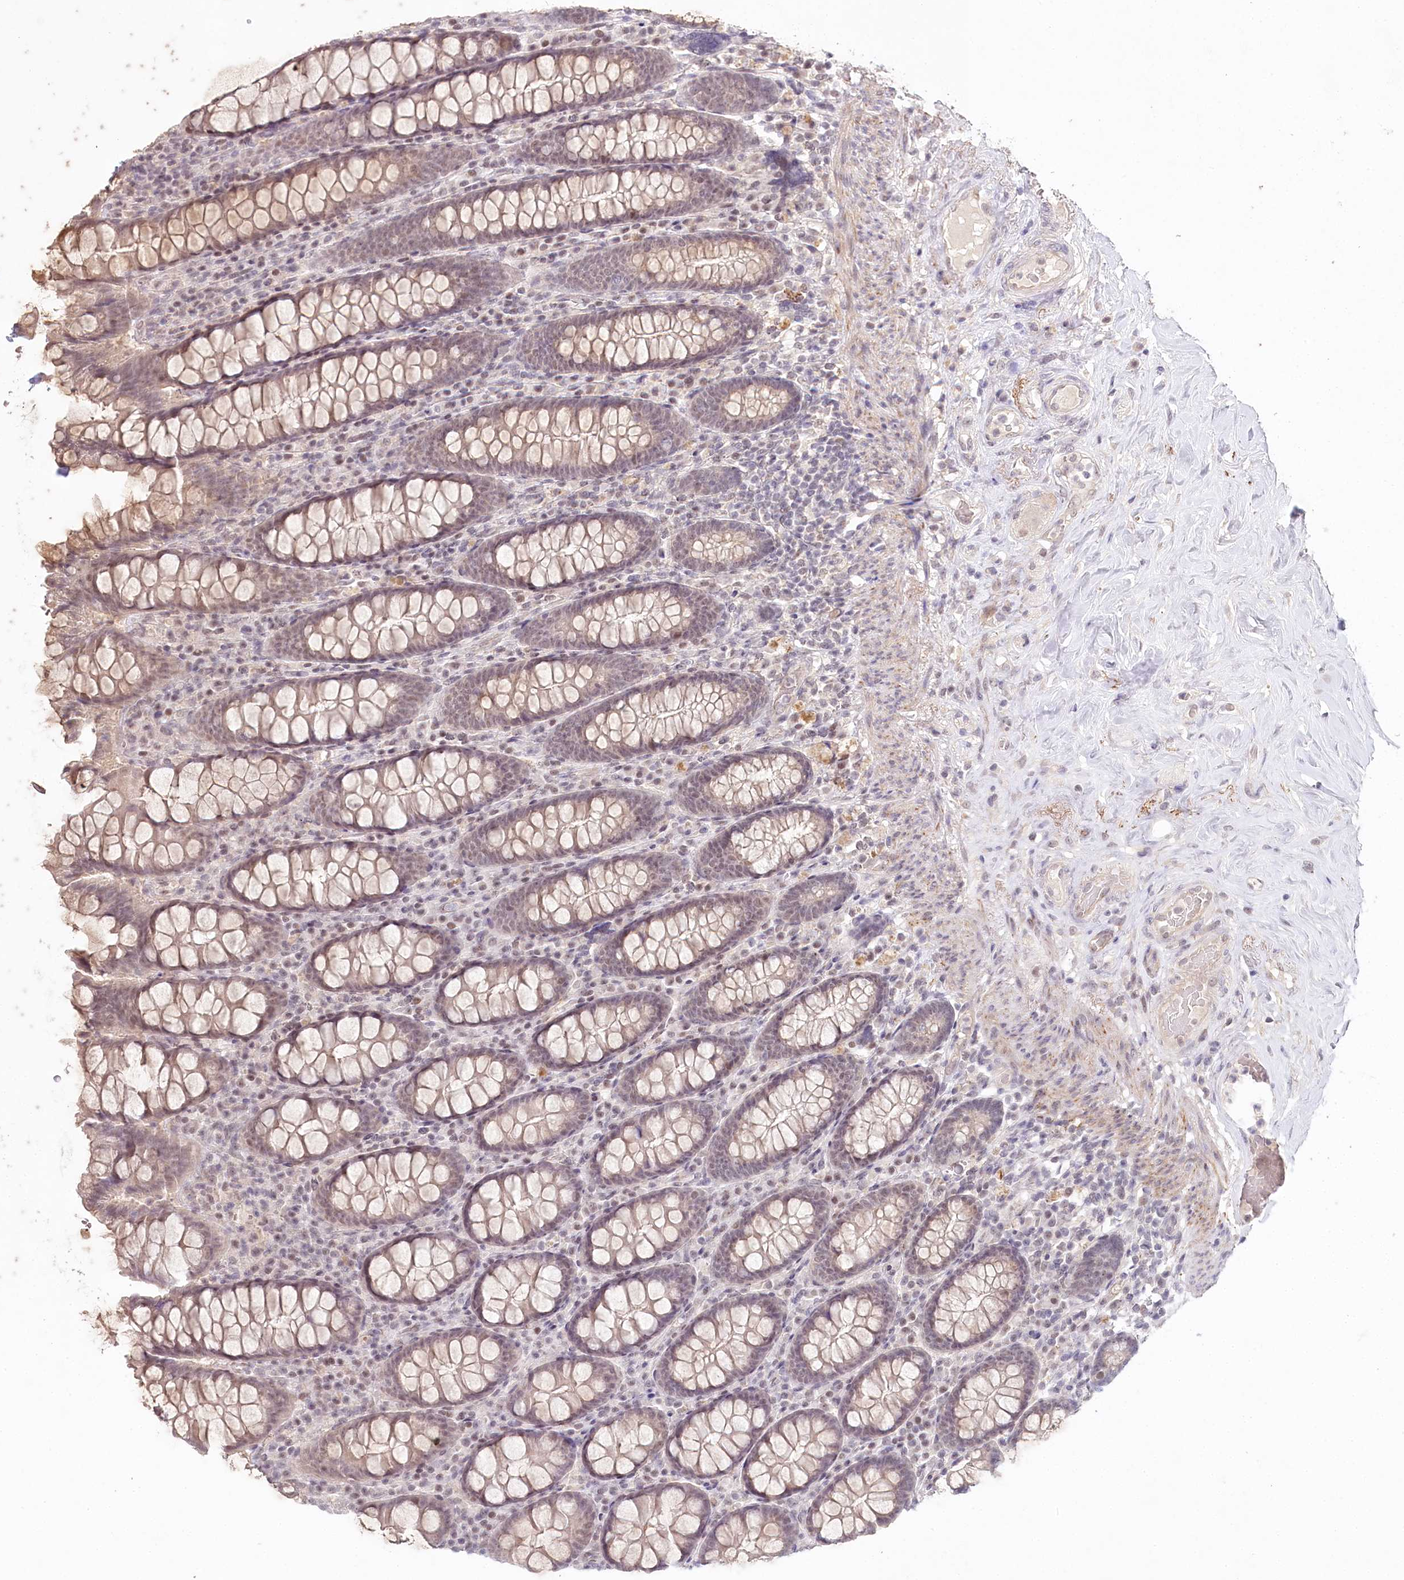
{"staining": {"intensity": "weak", "quantity": ">75%", "location": "cytoplasmic/membranous,nuclear"}, "tissue": "colon", "cell_type": "Endothelial cells", "image_type": "normal", "snomed": [{"axis": "morphology", "description": "Normal tissue, NOS"}, {"axis": "topography", "description": "Colon"}], "caption": "Endothelial cells display low levels of weak cytoplasmic/membranous,nuclear staining in approximately >75% of cells in normal colon. Immunohistochemistry (ihc) stains the protein of interest in brown and the nuclei are stained blue.", "gene": "AMTN", "patient": {"sex": "female", "age": 79}}